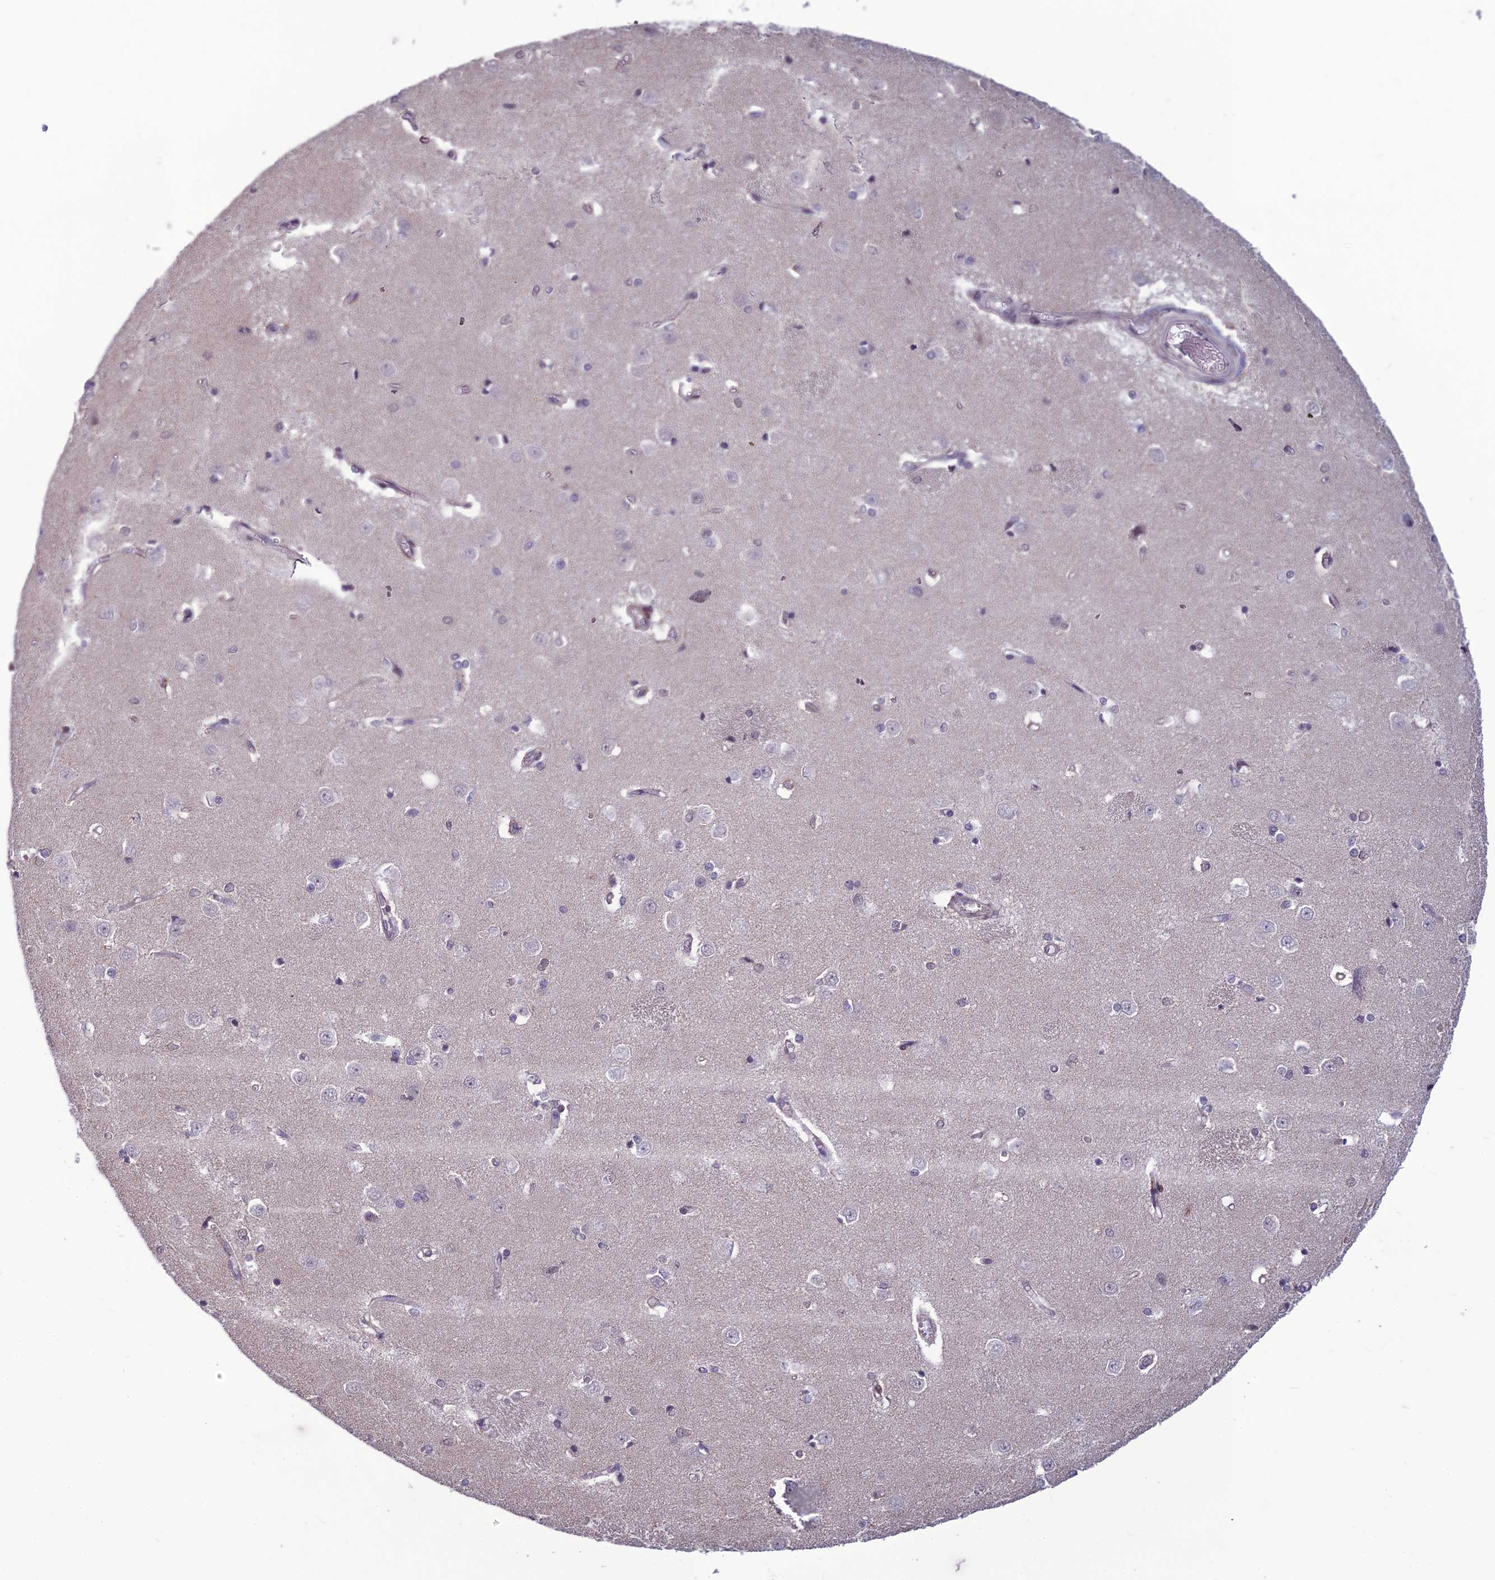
{"staining": {"intensity": "negative", "quantity": "none", "location": "none"}, "tissue": "caudate", "cell_type": "Glial cells", "image_type": "normal", "snomed": [{"axis": "morphology", "description": "Normal tissue, NOS"}, {"axis": "topography", "description": "Lateral ventricle wall"}], "caption": "Glial cells are negative for brown protein staining in unremarkable caudate. (Brightfield microscopy of DAB immunohistochemistry at high magnification).", "gene": "FBRS", "patient": {"sex": "male", "age": 37}}